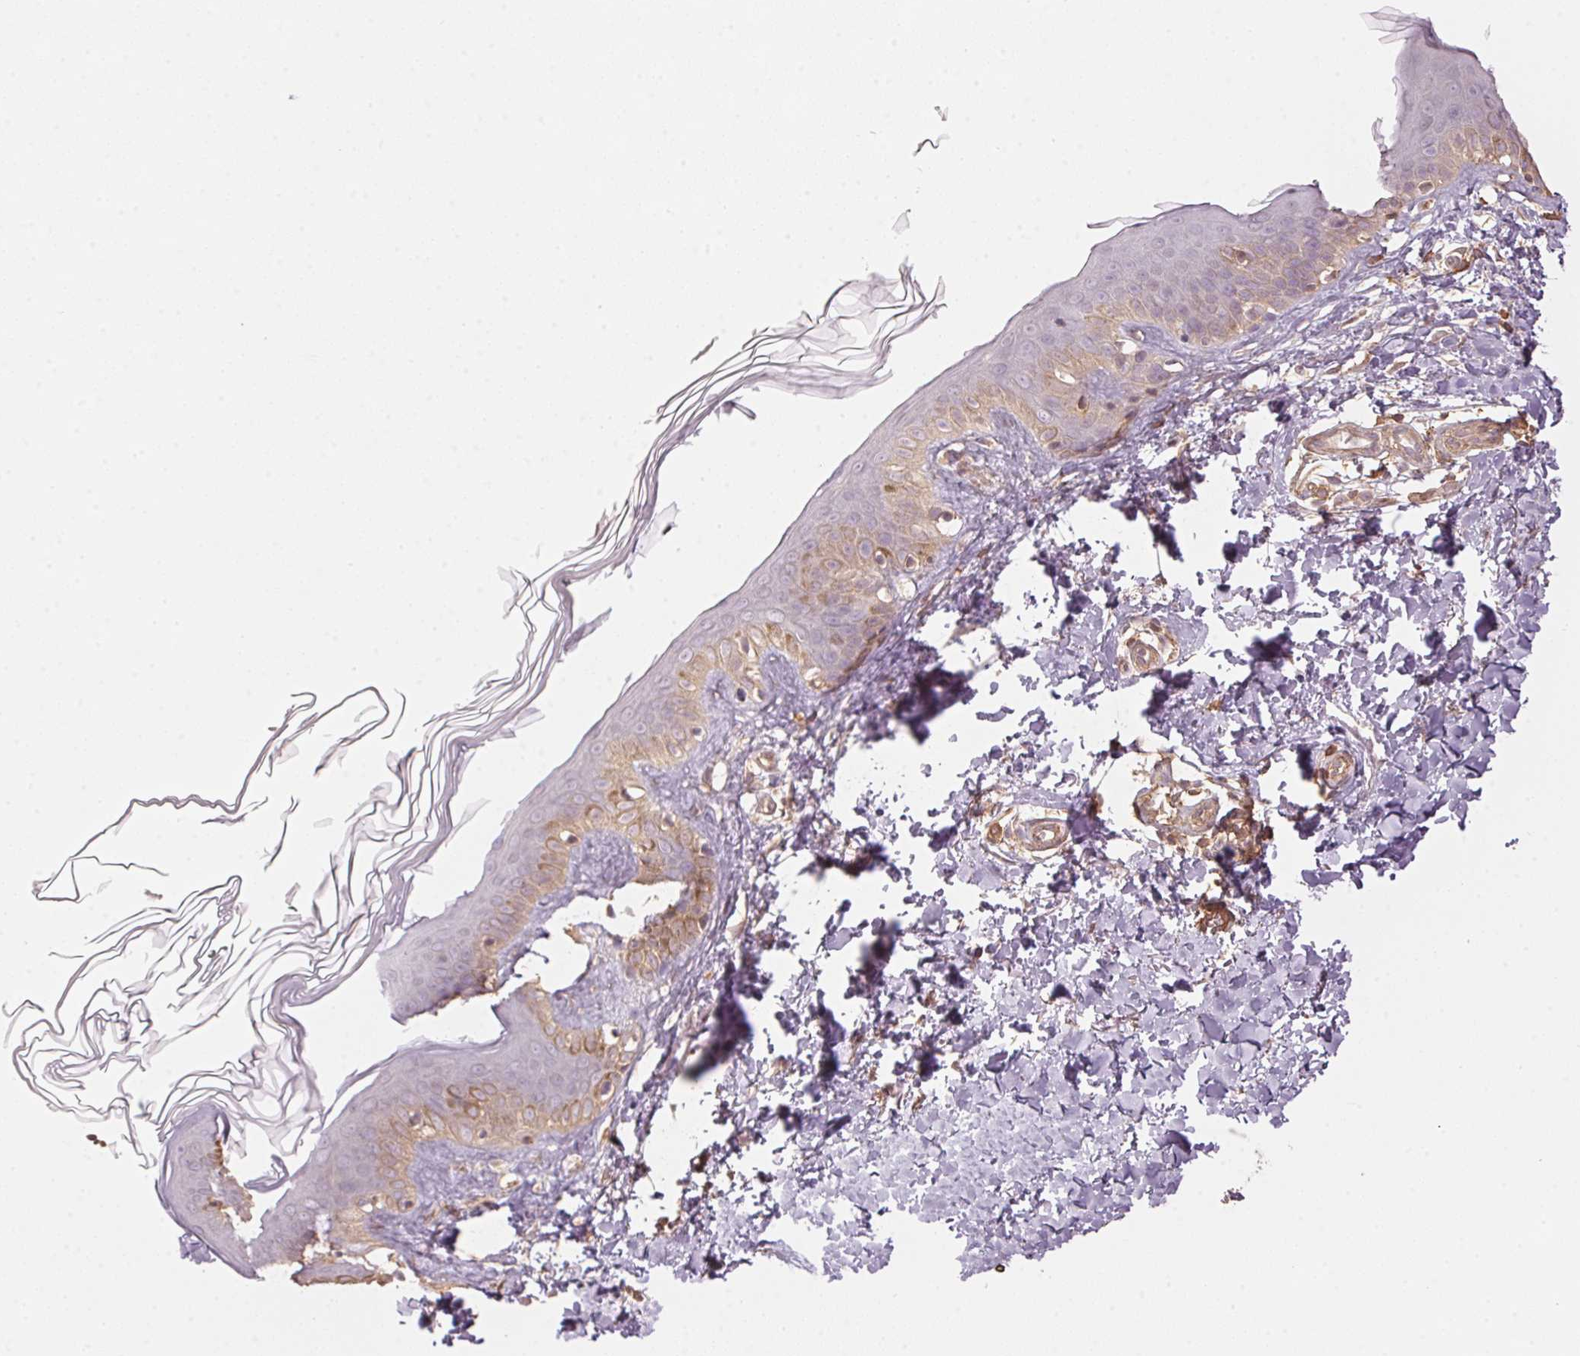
{"staining": {"intensity": "weak", "quantity": ">75%", "location": "cytoplasmic/membranous"}, "tissue": "skin", "cell_type": "Fibroblasts", "image_type": "normal", "snomed": [{"axis": "morphology", "description": "Normal tissue, NOS"}, {"axis": "topography", "description": "Skin"}, {"axis": "topography", "description": "Peripheral nerve tissue"}], "caption": "DAB immunohistochemical staining of unremarkable human skin demonstrates weak cytoplasmic/membranous protein expression in approximately >75% of fibroblasts.", "gene": "QDPR", "patient": {"sex": "female", "age": 45}}